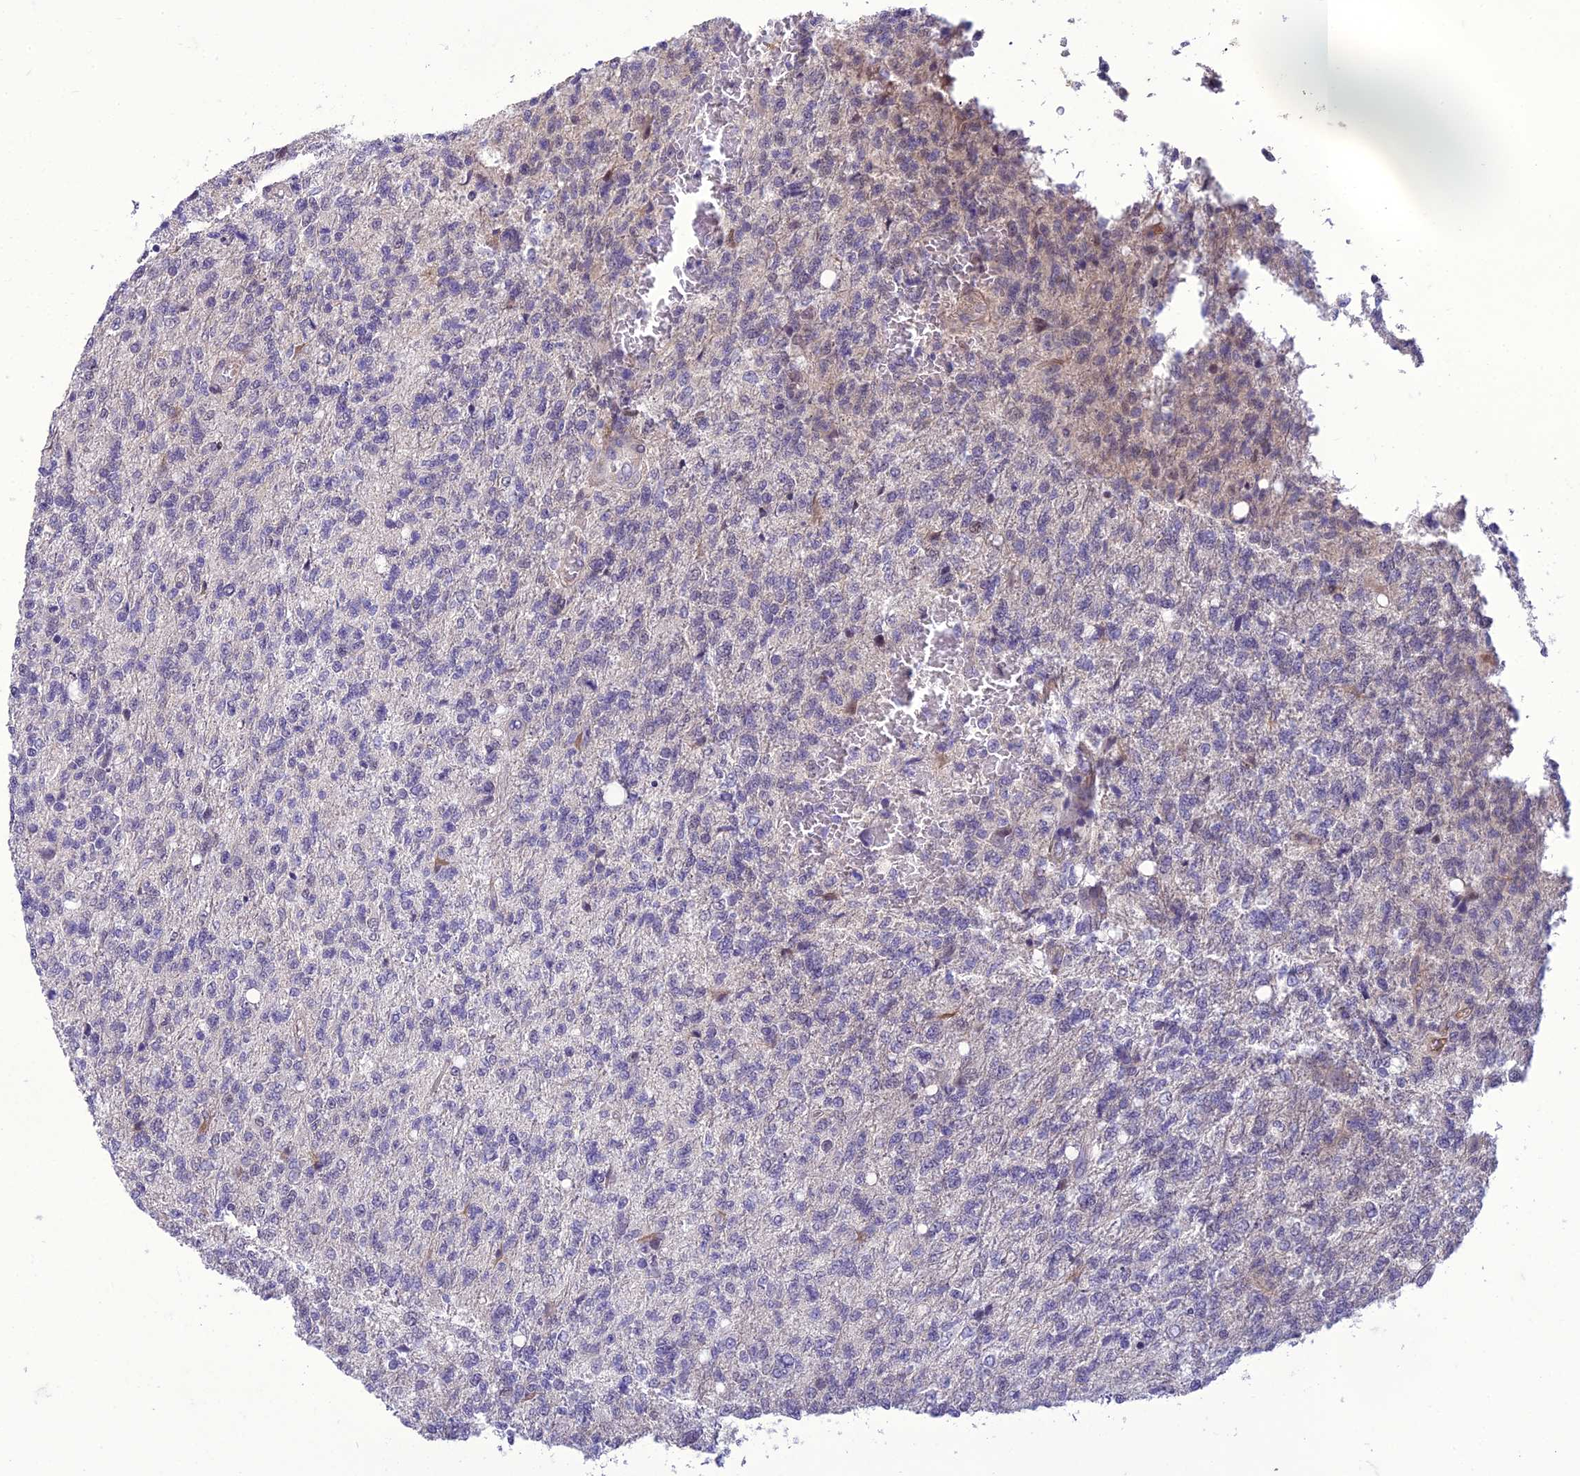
{"staining": {"intensity": "negative", "quantity": "none", "location": "none"}, "tissue": "glioma", "cell_type": "Tumor cells", "image_type": "cancer", "snomed": [{"axis": "morphology", "description": "Glioma, malignant, High grade"}, {"axis": "topography", "description": "Brain"}], "caption": "Histopathology image shows no protein staining in tumor cells of malignant glioma (high-grade) tissue.", "gene": "GAB4", "patient": {"sex": "male", "age": 56}}